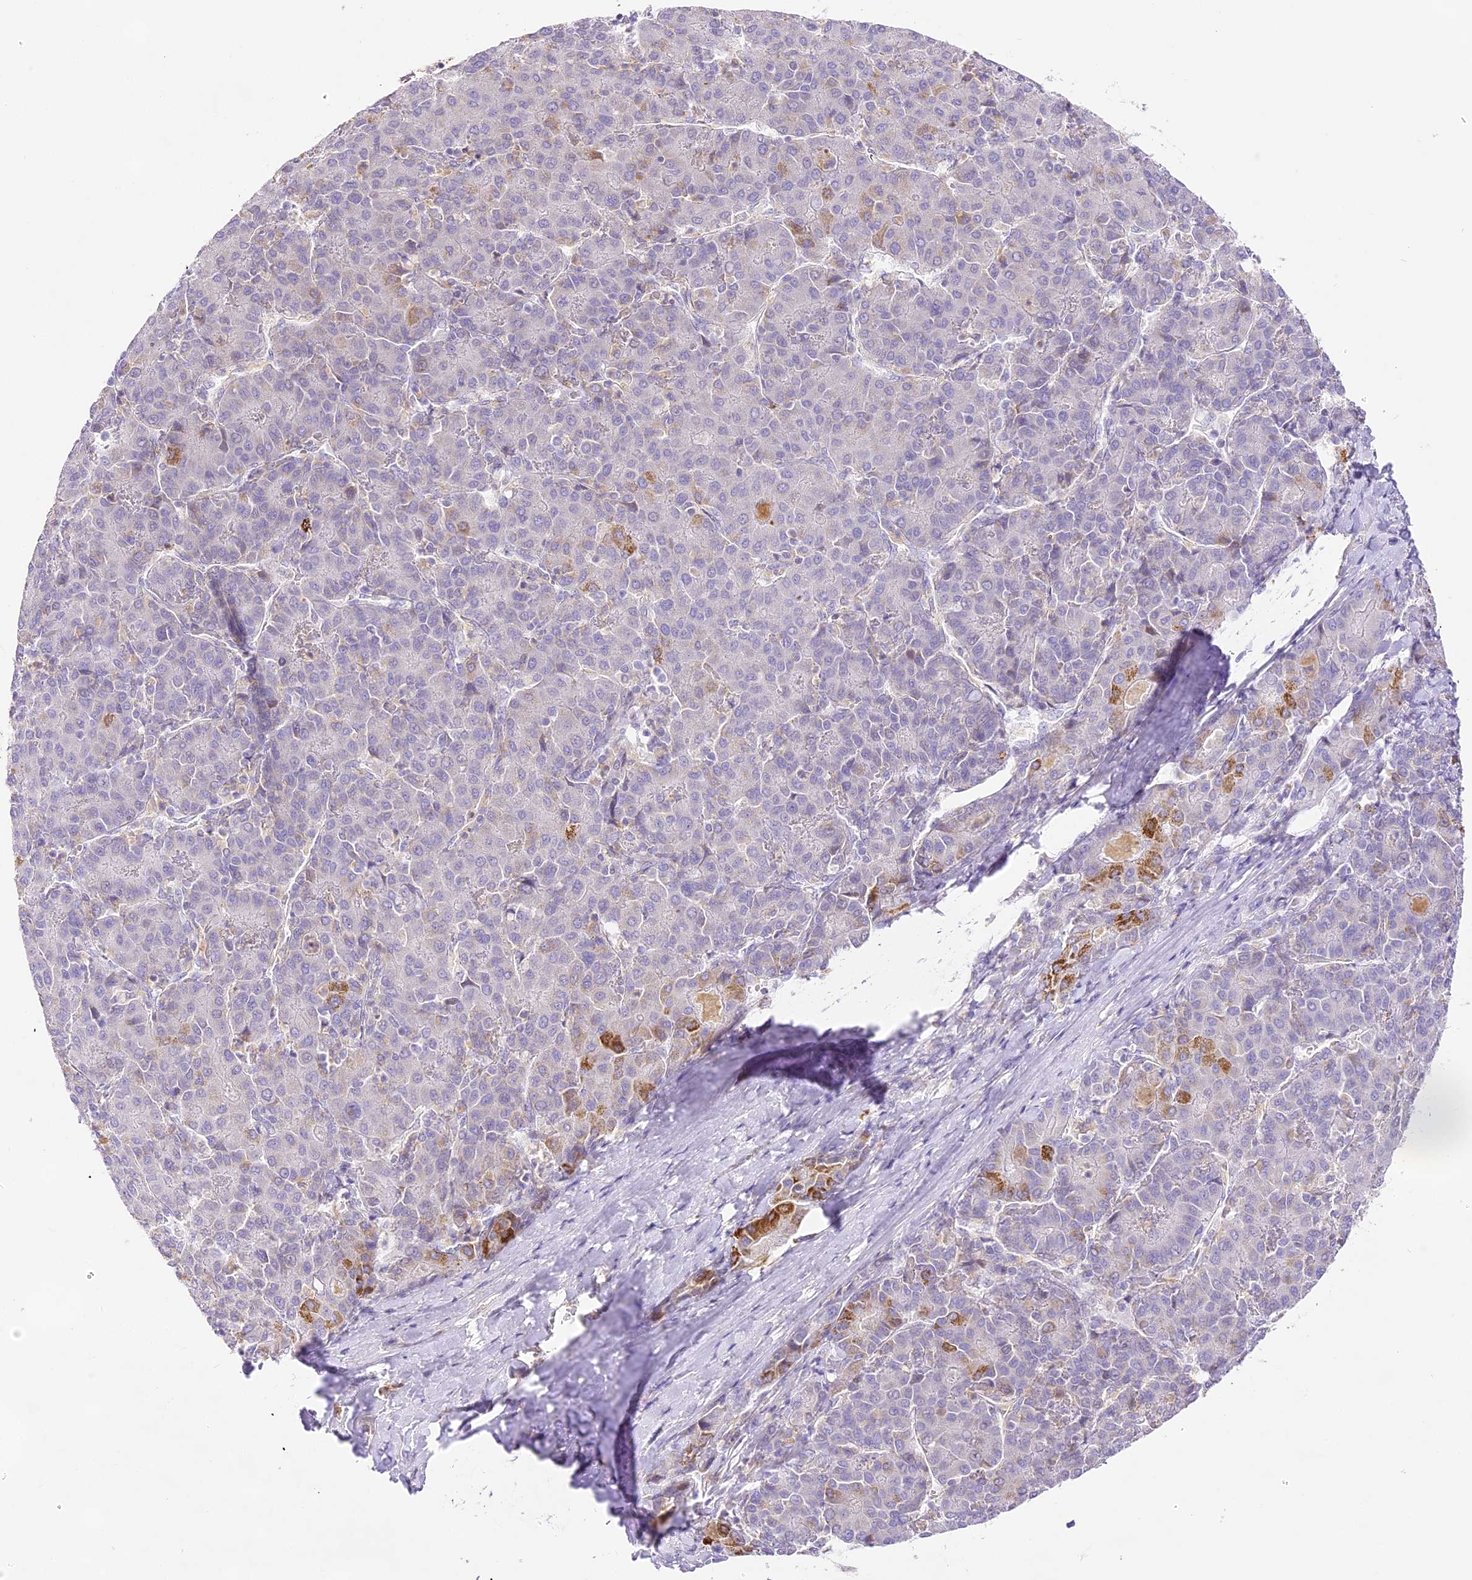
{"staining": {"intensity": "moderate", "quantity": "<25%", "location": "cytoplasmic/membranous"}, "tissue": "liver cancer", "cell_type": "Tumor cells", "image_type": "cancer", "snomed": [{"axis": "morphology", "description": "Carcinoma, Hepatocellular, NOS"}, {"axis": "topography", "description": "Liver"}], "caption": "The immunohistochemical stain labels moderate cytoplasmic/membranous positivity in tumor cells of liver cancer (hepatocellular carcinoma) tissue.", "gene": "CCDC30", "patient": {"sex": "male", "age": 65}}